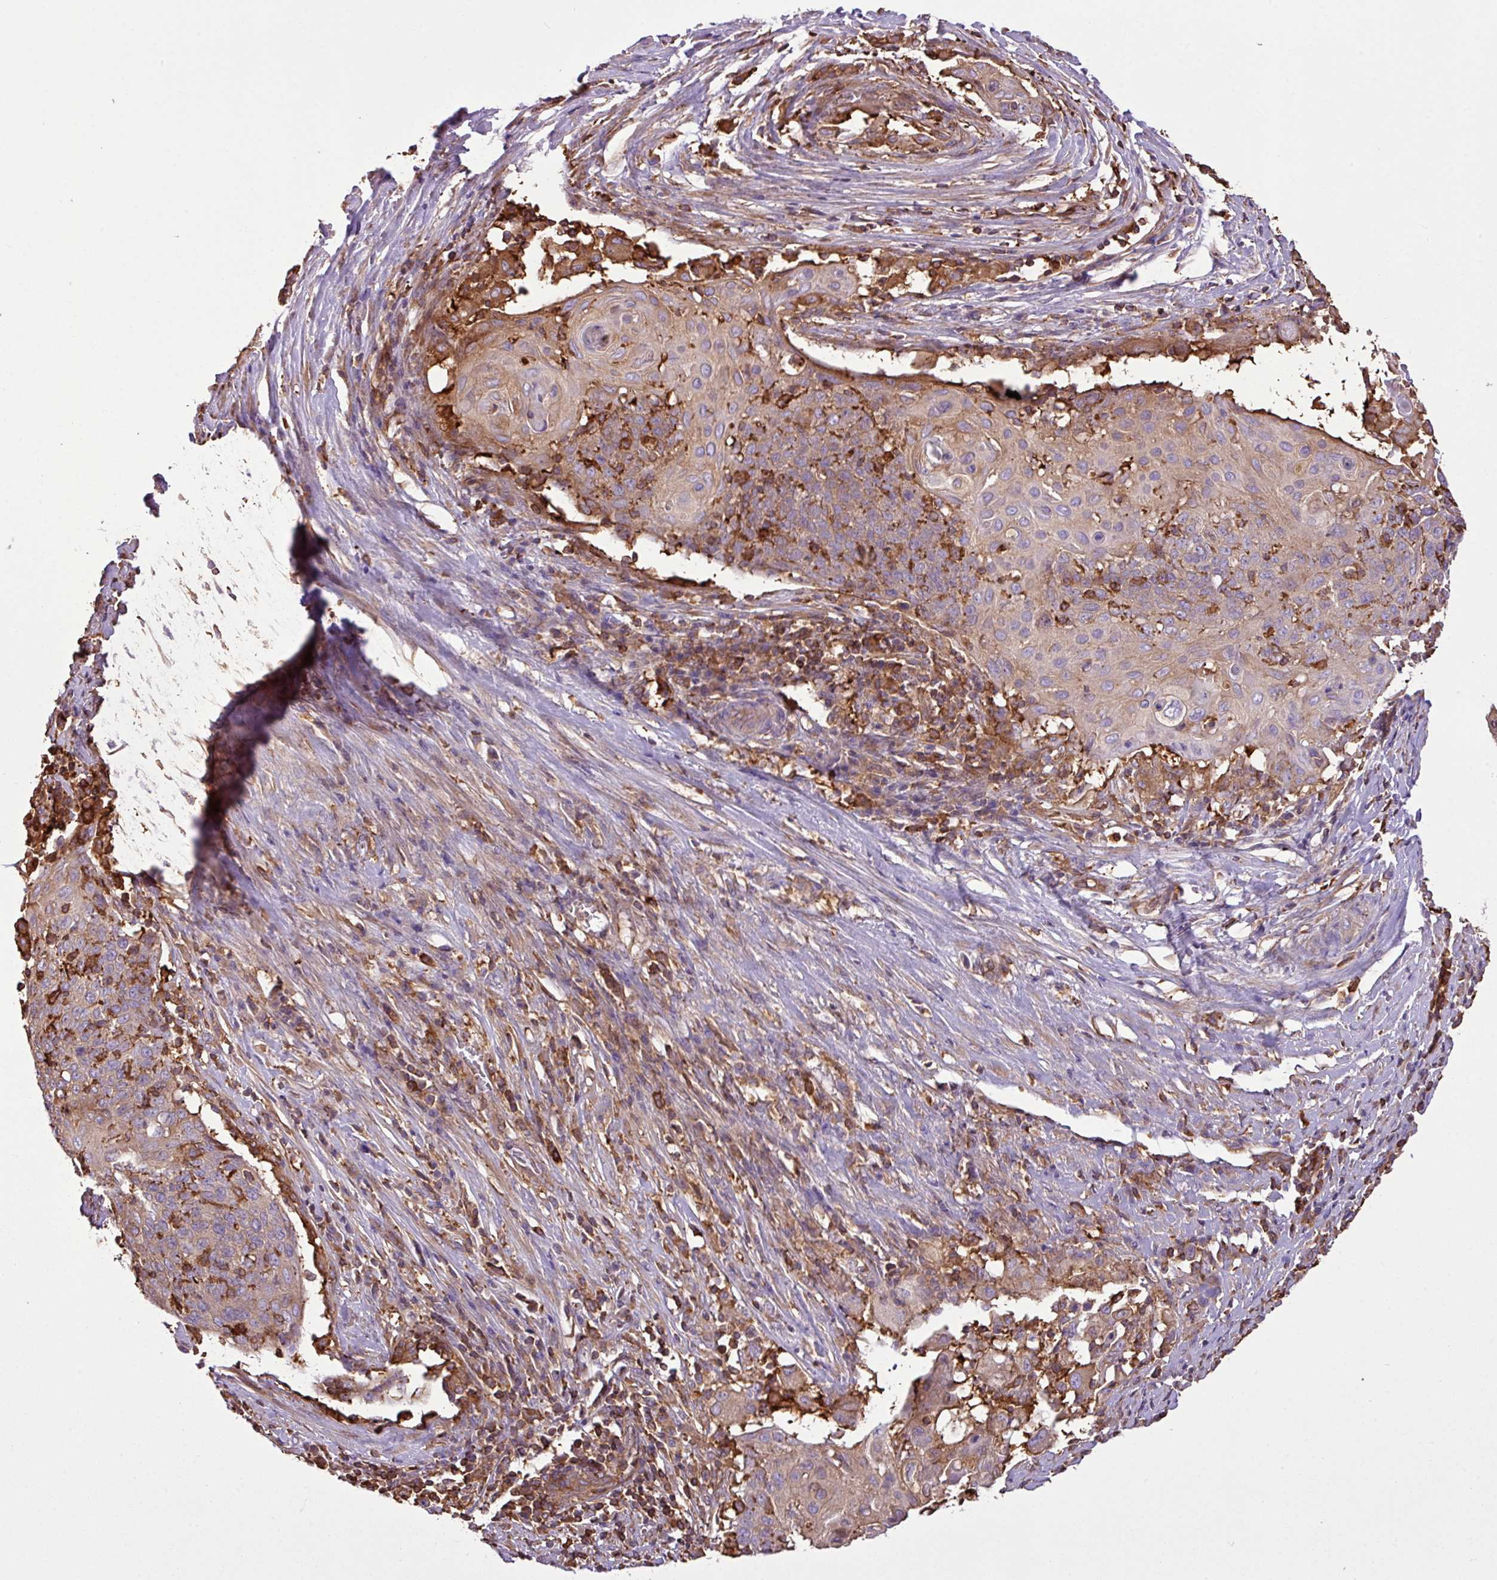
{"staining": {"intensity": "weak", "quantity": ">75%", "location": "cytoplasmic/membranous"}, "tissue": "cervical cancer", "cell_type": "Tumor cells", "image_type": "cancer", "snomed": [{"axis": "morphology", "description": "Squamous cell carcinoma, NOS"}, {"axis": "topography", "description": "Cervix"}], "caption": "Human cervical cancer (squamous cell carcinoma) stained with a protein marker displays weak staining in tumor cells.", "gene": "PGAP6", "patient": {"sex": "female", "age": 39}}